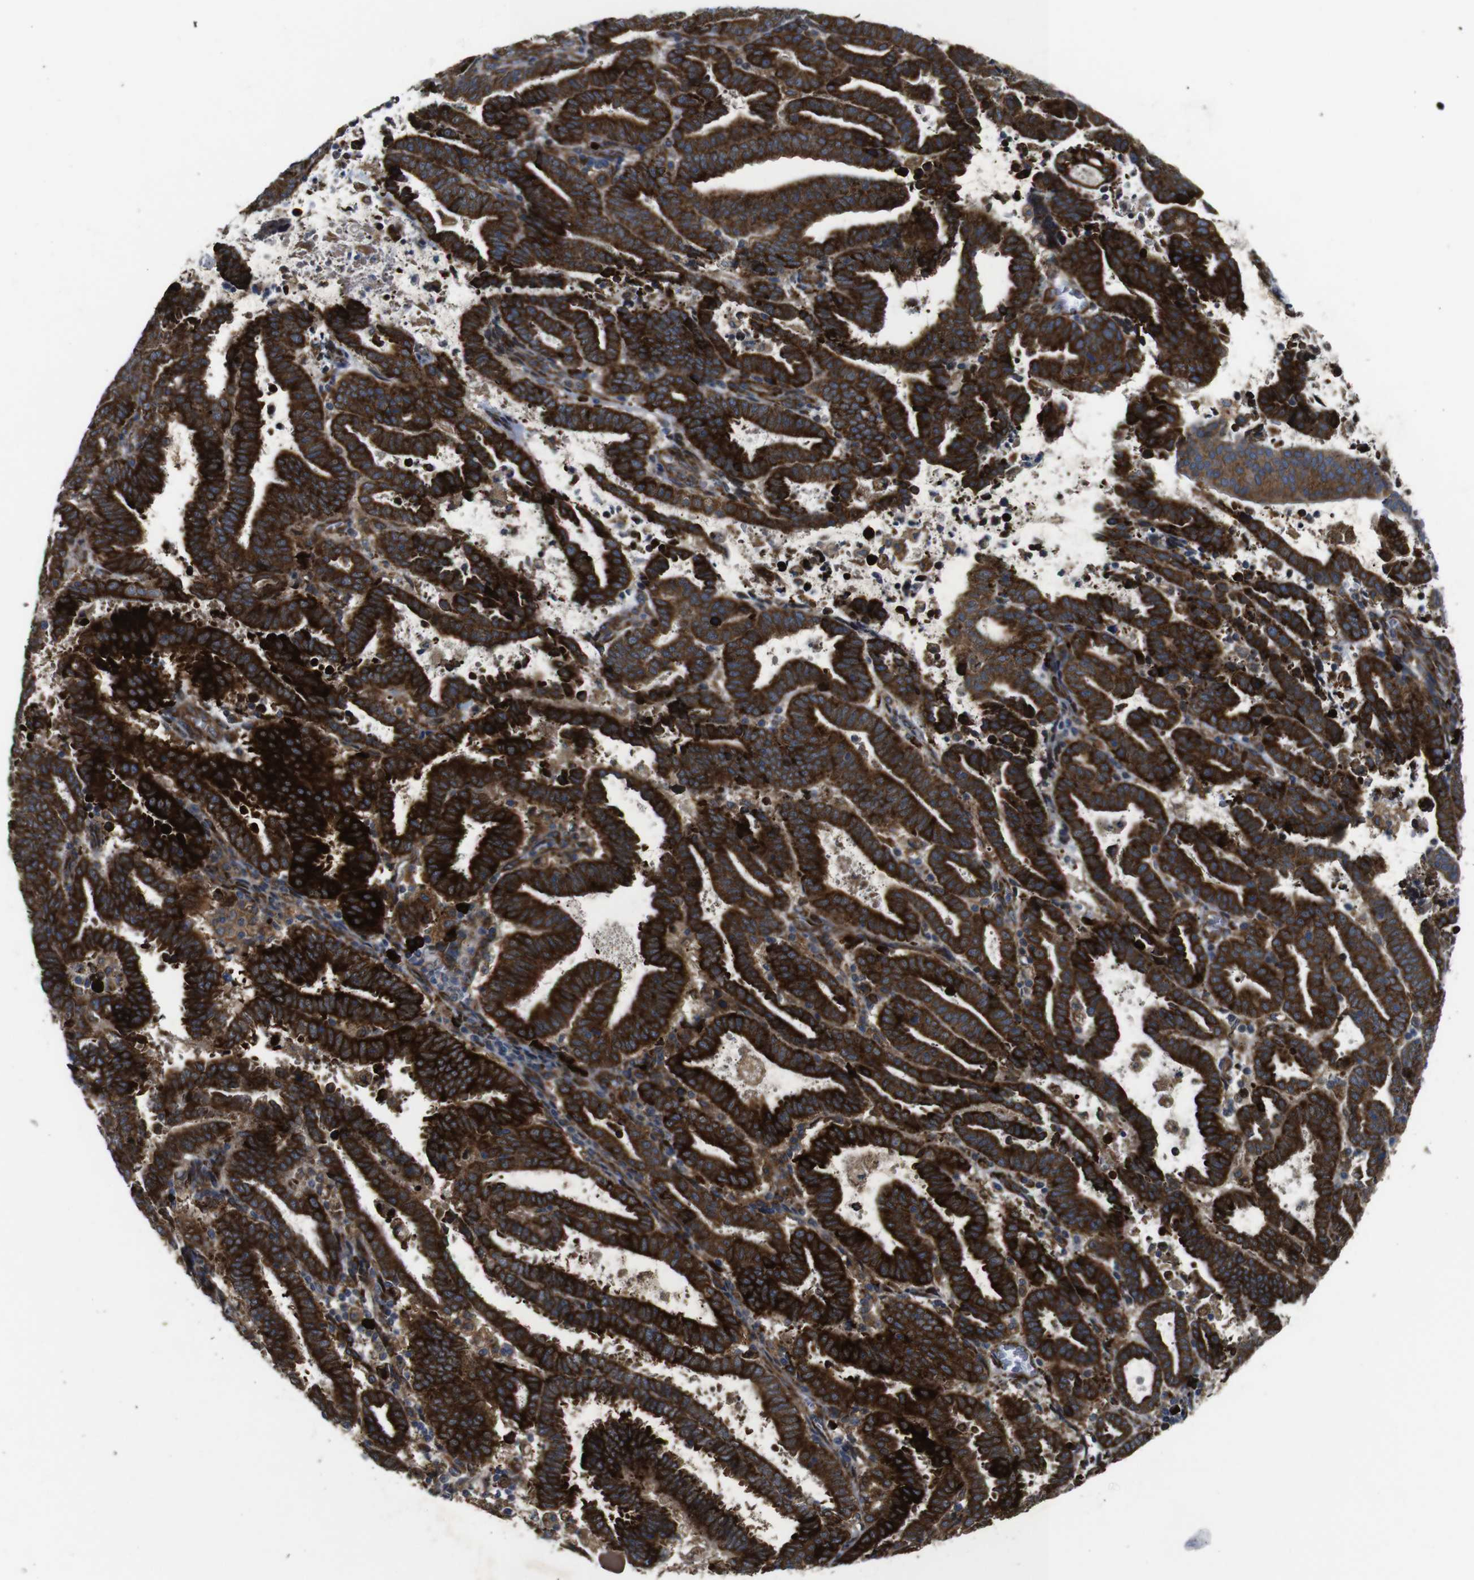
{"staining": {"intensity": "strong", "quantity": ">75%", "location": "cytoplasmic/membranous"}, "tissue": "endometrial cancer", "cell_type": "Tumor cells", "image_type": "cancer", "snomed": [{"axis": "morphology", "description": "Adenocarcinoma, NOS"}, {"axis": "topography", "description": "Uterus"}], "caption": "This is an image of IHC staining of endometrial adenocarcinoma, which shows strong positivity in the cytoplasmic/membranous of tumor cells.", "gene": "UBE2G2", "patient": {"sex": "female", "age": 83}}